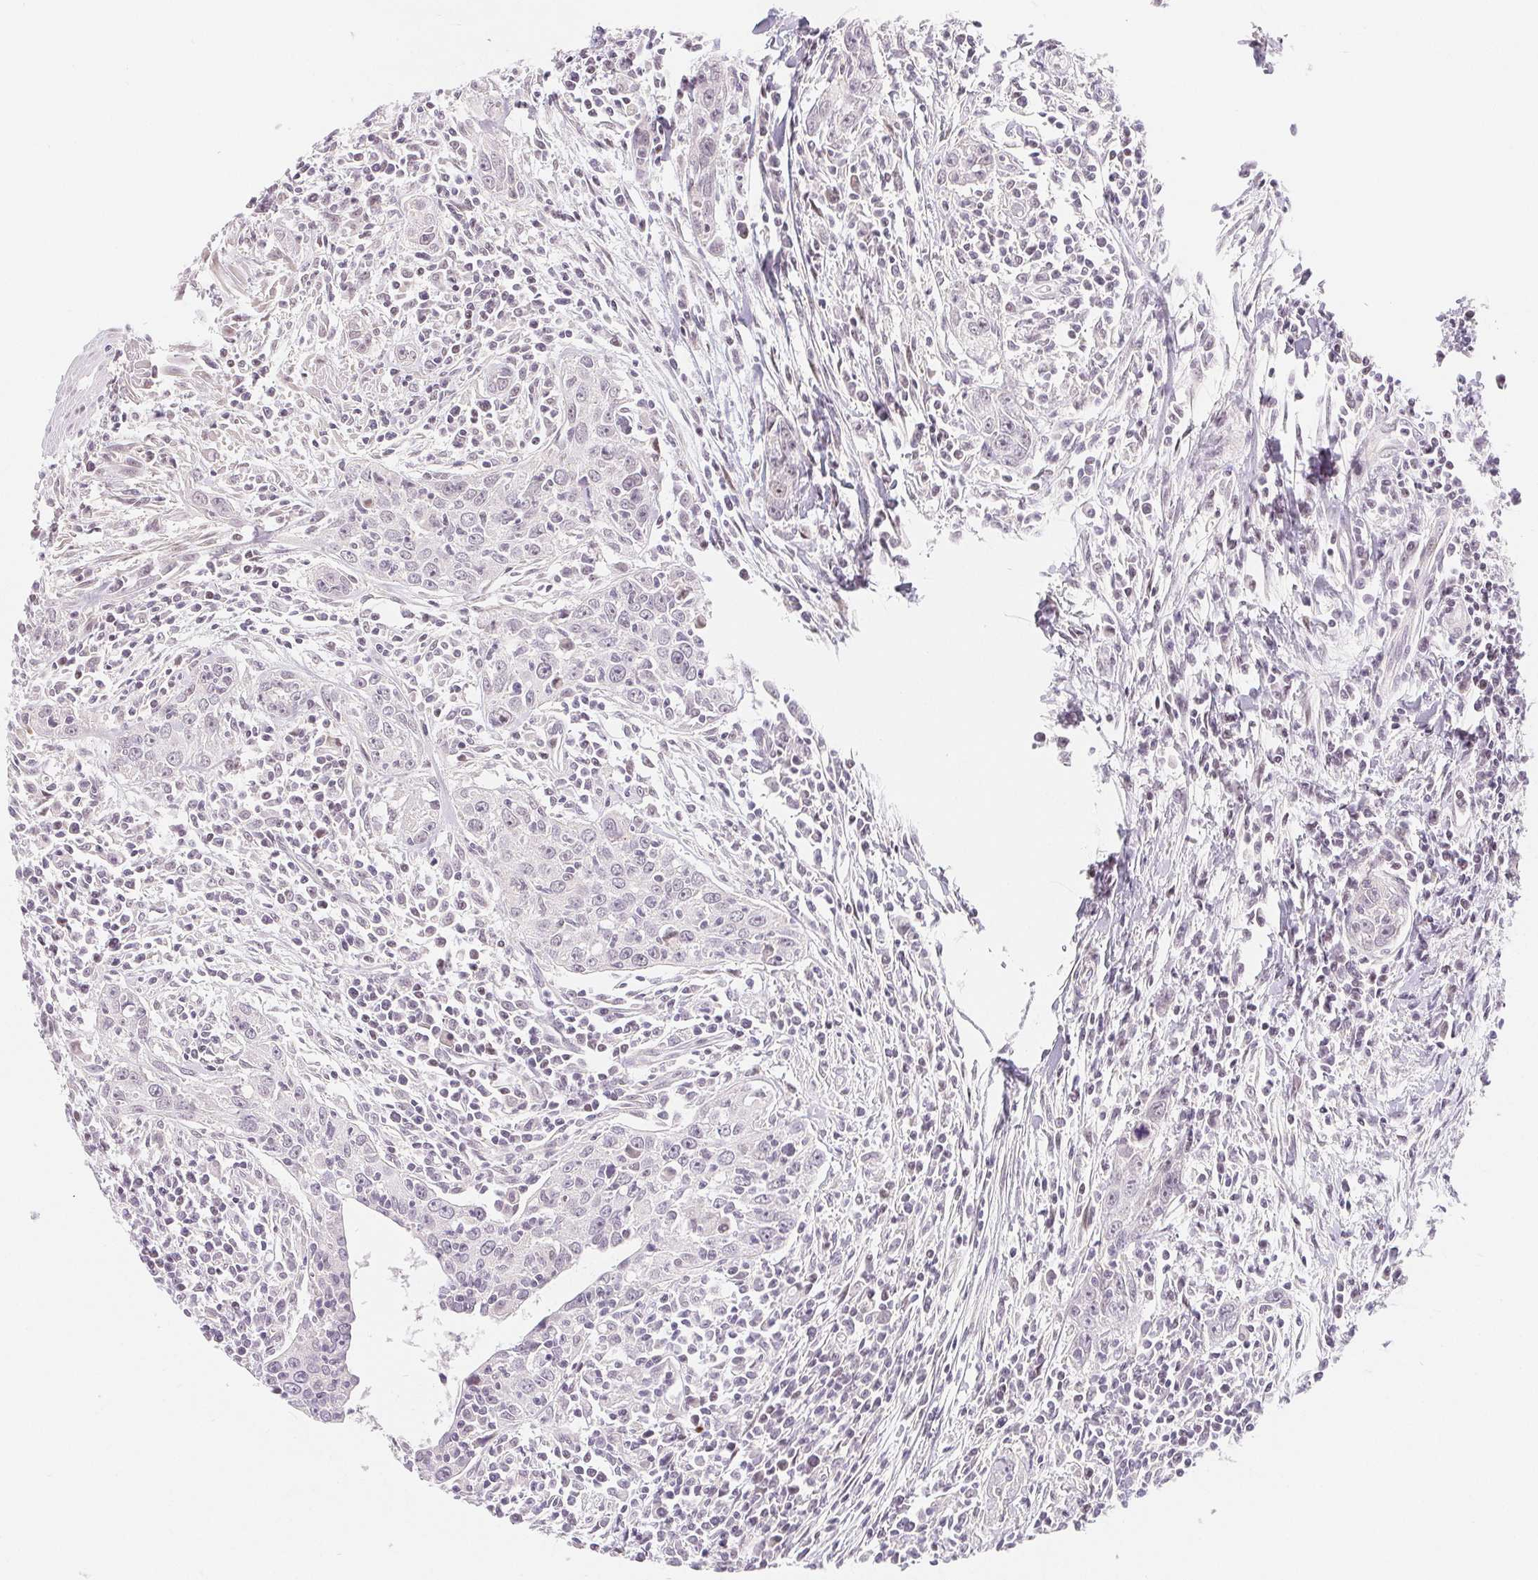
{"staining": {"intensity": "negative", "quantity": "none", "location": "none"}, "tissue": "urothelial cancer", "cell_type": "Tumor cells", "image_type": "cancer", "snomed": [{"axis": "morphology", "description": "Urothelial carcinoma, High grade"}, {"axis": "topography", "description": "Urinary bladder"}], "caption": "High power microscopy histopathology image of an immunohistochemistry (IHC) image of urothelial carcinoma (high-grade), revealing no significant positivity in tumor cells.", "gene": "LCA5L", "patient": {"sex": "male", "age": 83}}